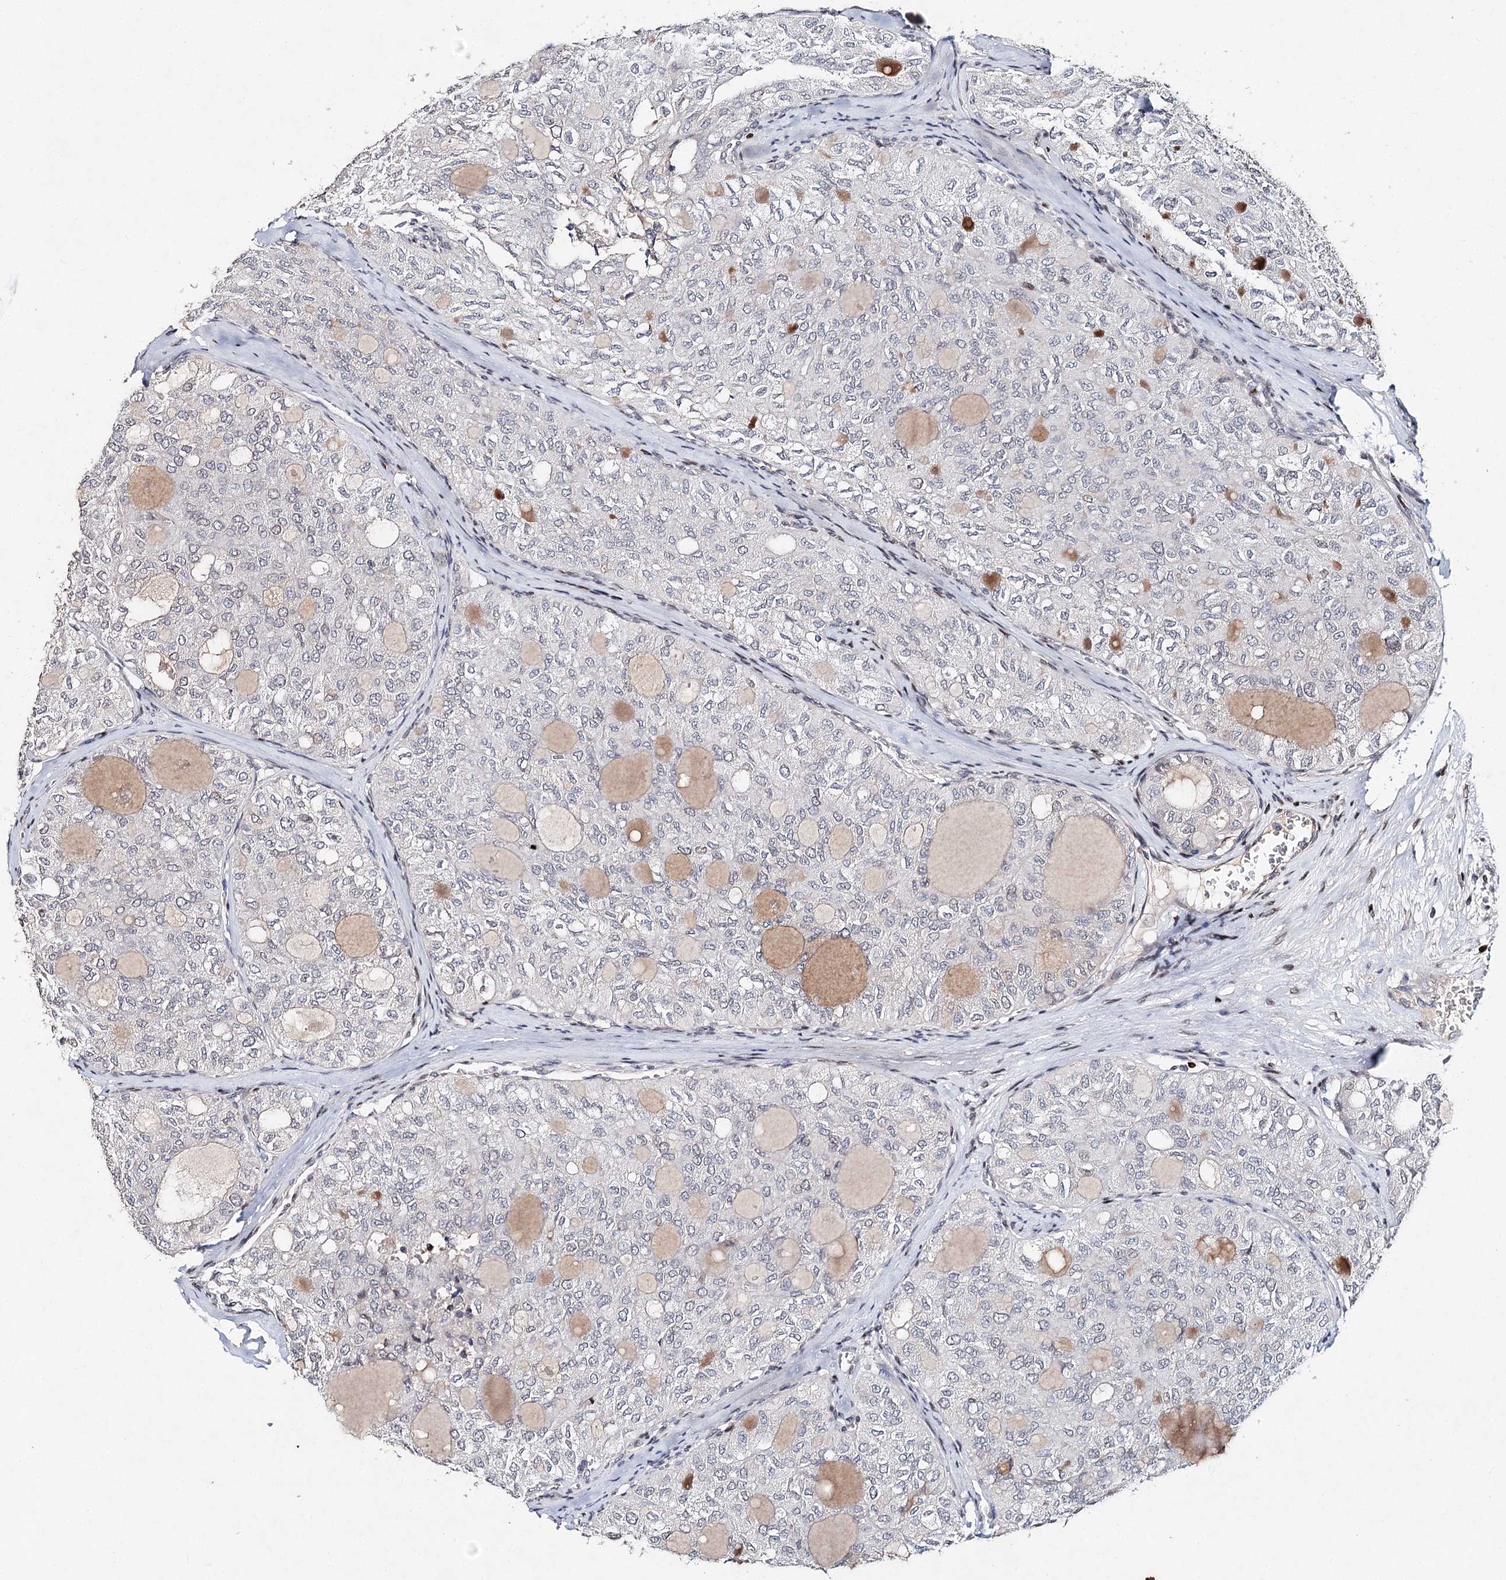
{"staining": {"intensity": "negative", "quantity": "none", "location": "none"}, "tissue": "thyroid cancer", "cell_type": "Tumor cells", "image_type": "cancer", "snomed": [{"axis": "morphology", "description": "Follicular adenoma carcinoma, NOS"}, {"axis": "topography", "description": "Thyroid gland"}], "caption": "Tumor cells show no significant staining in thyroid cancer.", "gene": "FRMD4A", "patient": {"sex": "male", "age": 75}}